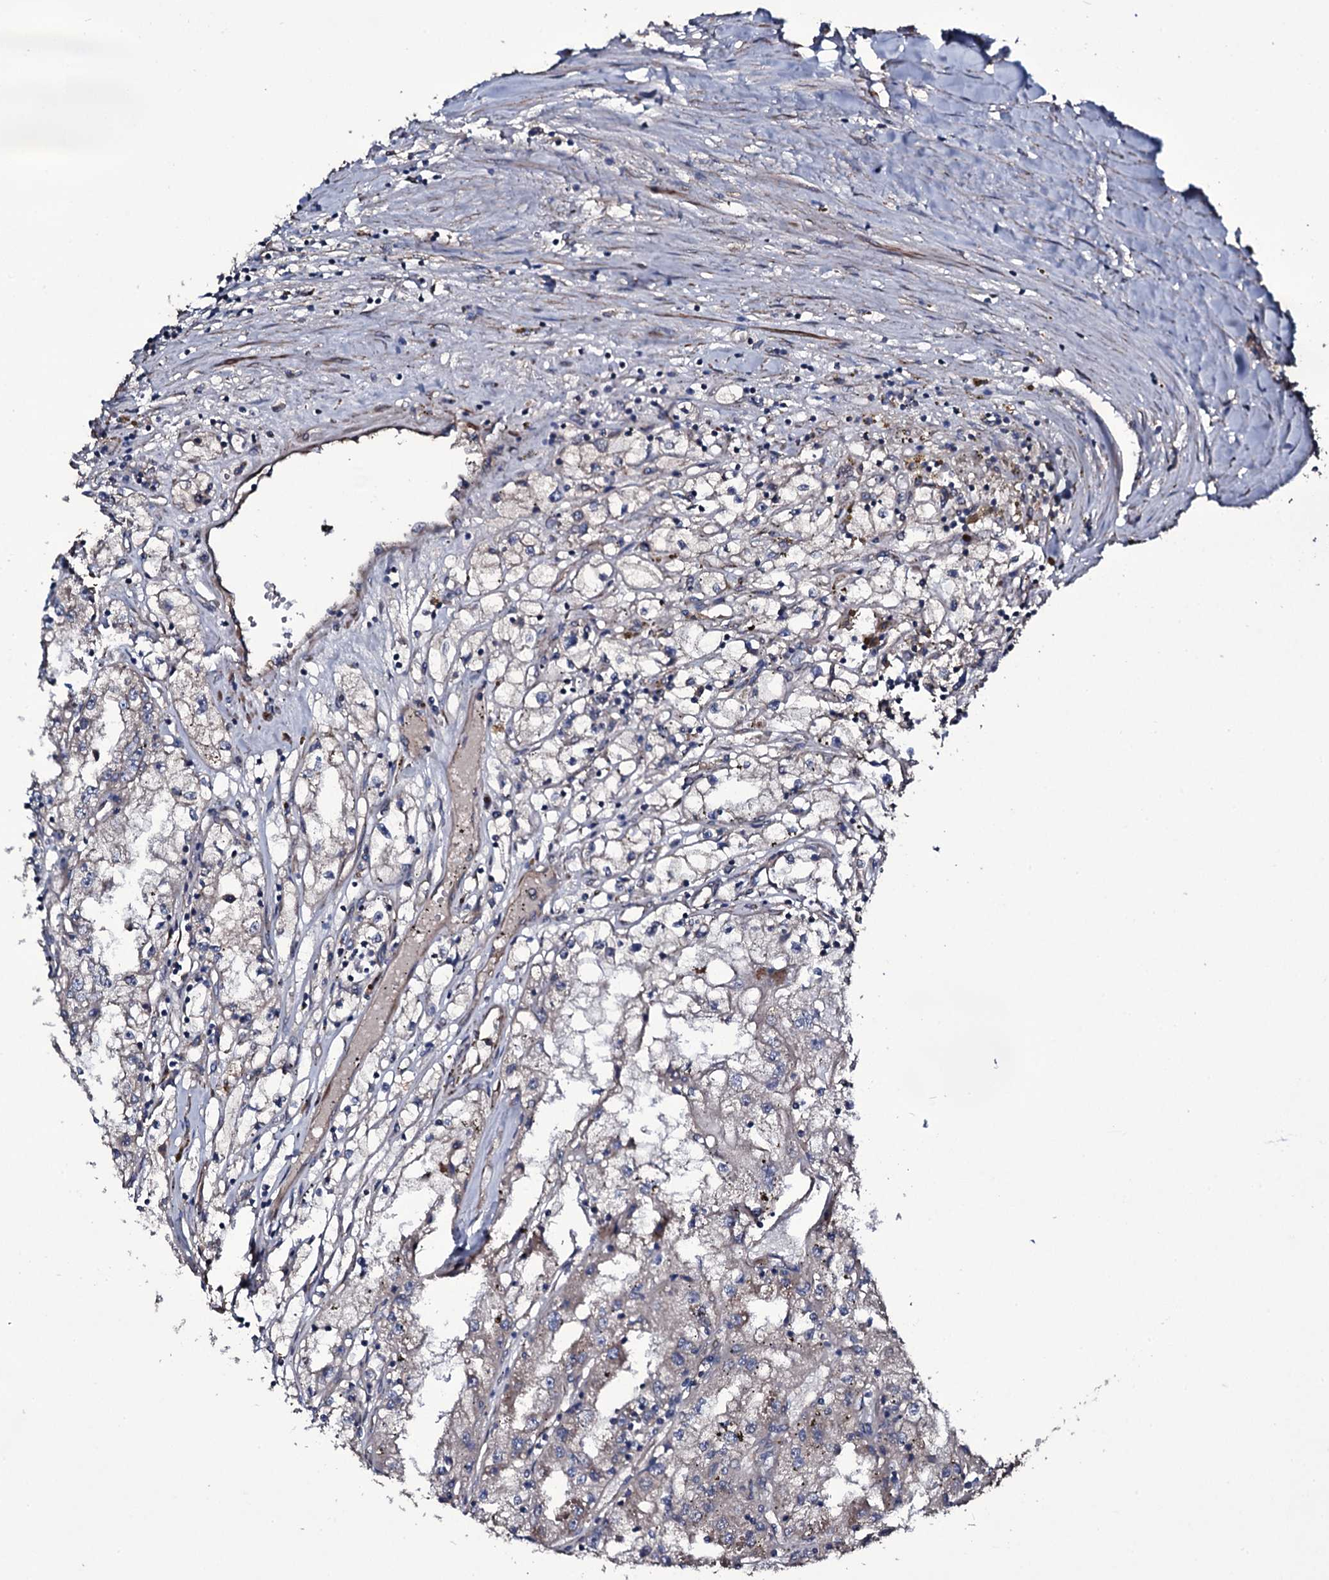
{"staining": {"intensity": "weak", "quantity": "<25%", "location": "cytoplasmic/membranous"}, "tissue": "renal cancer", "cell_type": "Tumor cells", "image_type": "cancer", "snomed": [{"axis": "morphology", "description": "Adenocarcinoma, NOS"}, {"axis": "topography", "description": "Kidney"}], "caption": "DAB immunohistochemical staining of renal adenocarcinoma shows no significant staining in tumor cells.", "gene": "WIPF3", "patient": {"sex": "male", "age": 56}}